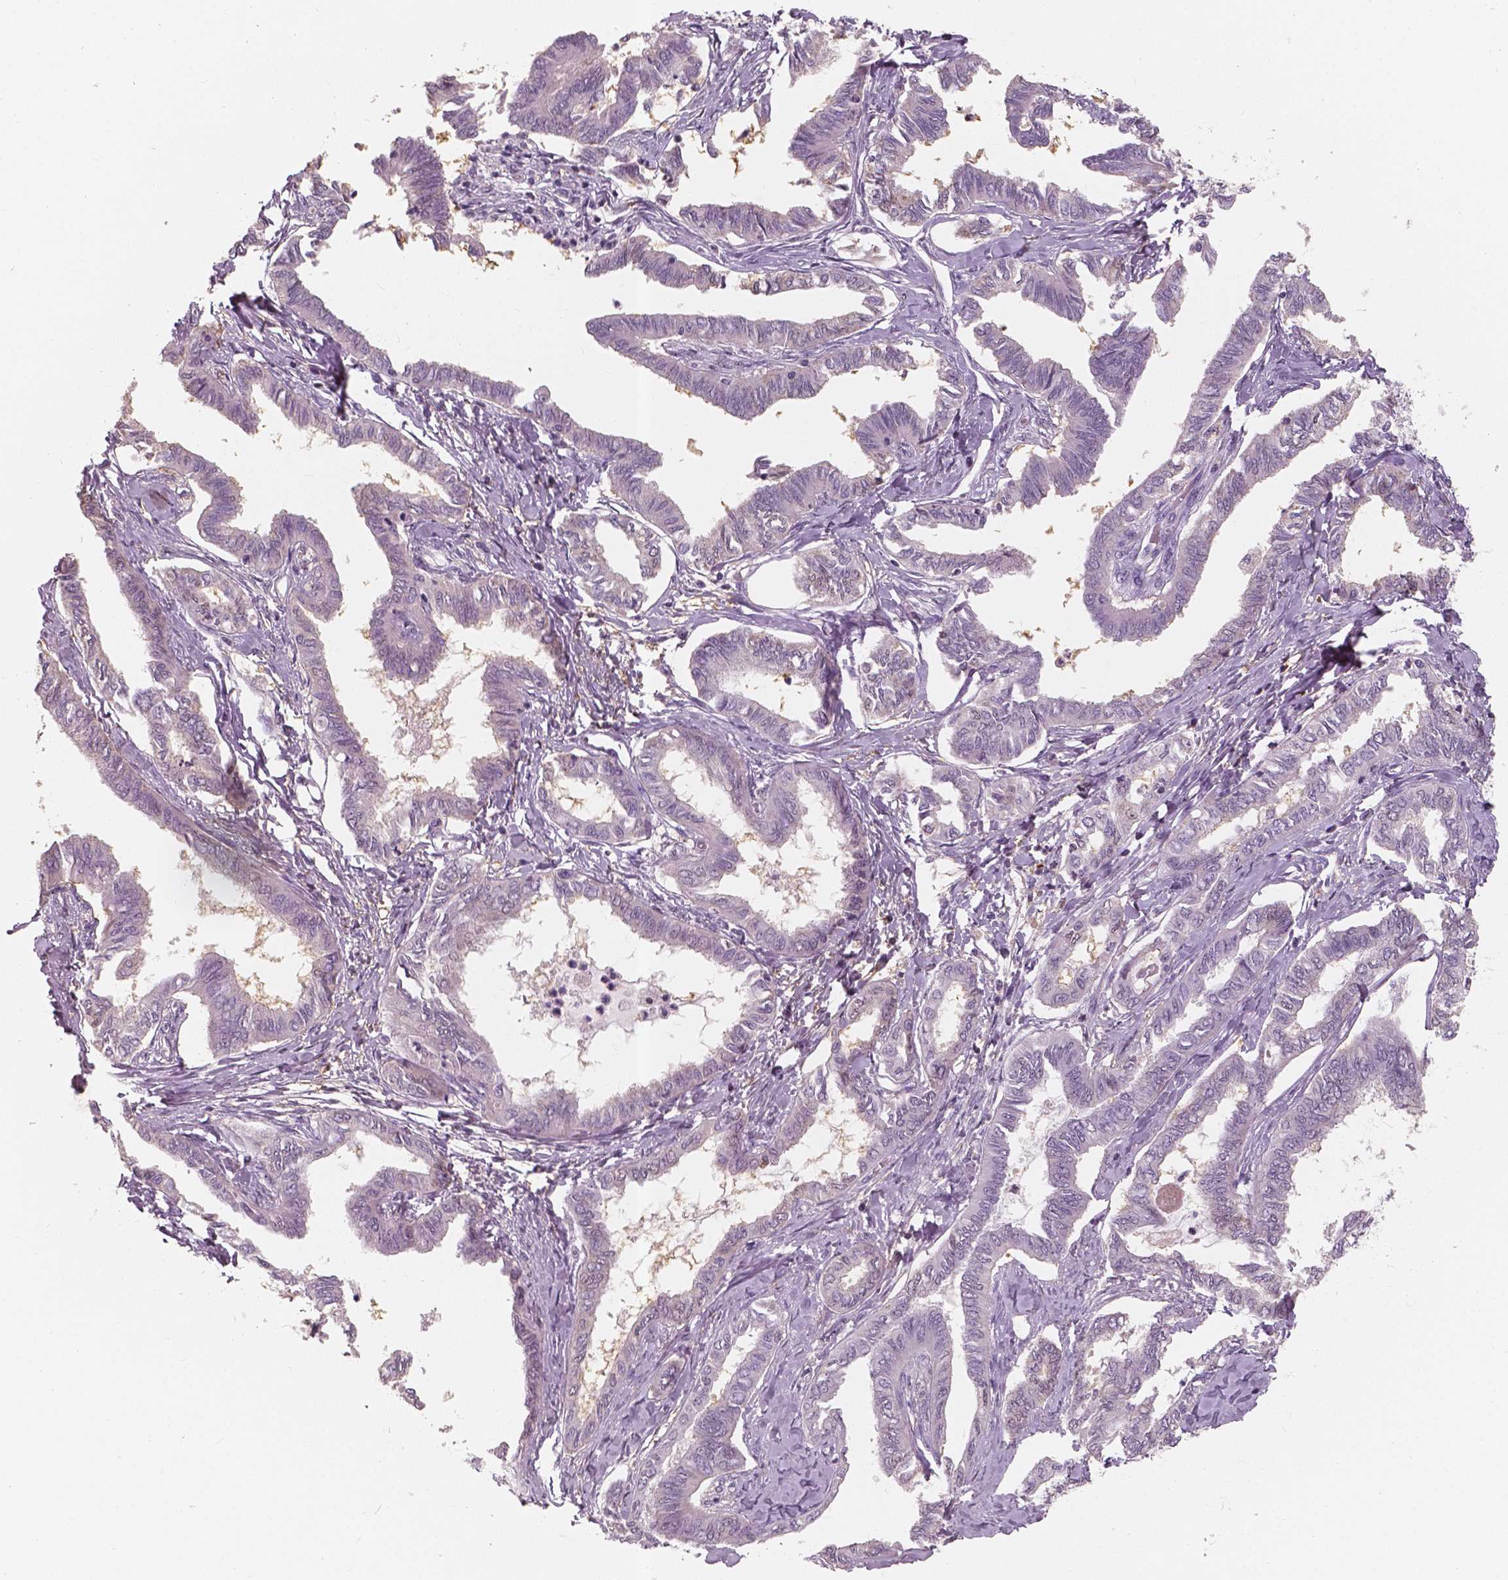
{"staining": {"intensity": "negative", "quantity": "none", "location": "none"}, "tissue": "ovarian cancer", "cell_type": "Tumor cells", "image_type": "cancer", "snomed": [{"axis": "morphology", "description": "Carcinoma, endometroid"}, {"axis": "topography", "description": "Ovary"}], "caption": "Immunohistochemical staining of ovarian cancer exhibits no significant positivity in tumor cells. (Immunohistochemistry, brightfield microscopy, high magnification).", "gene": "SAT2", "patient": {"sex": "female", "age": 70}}